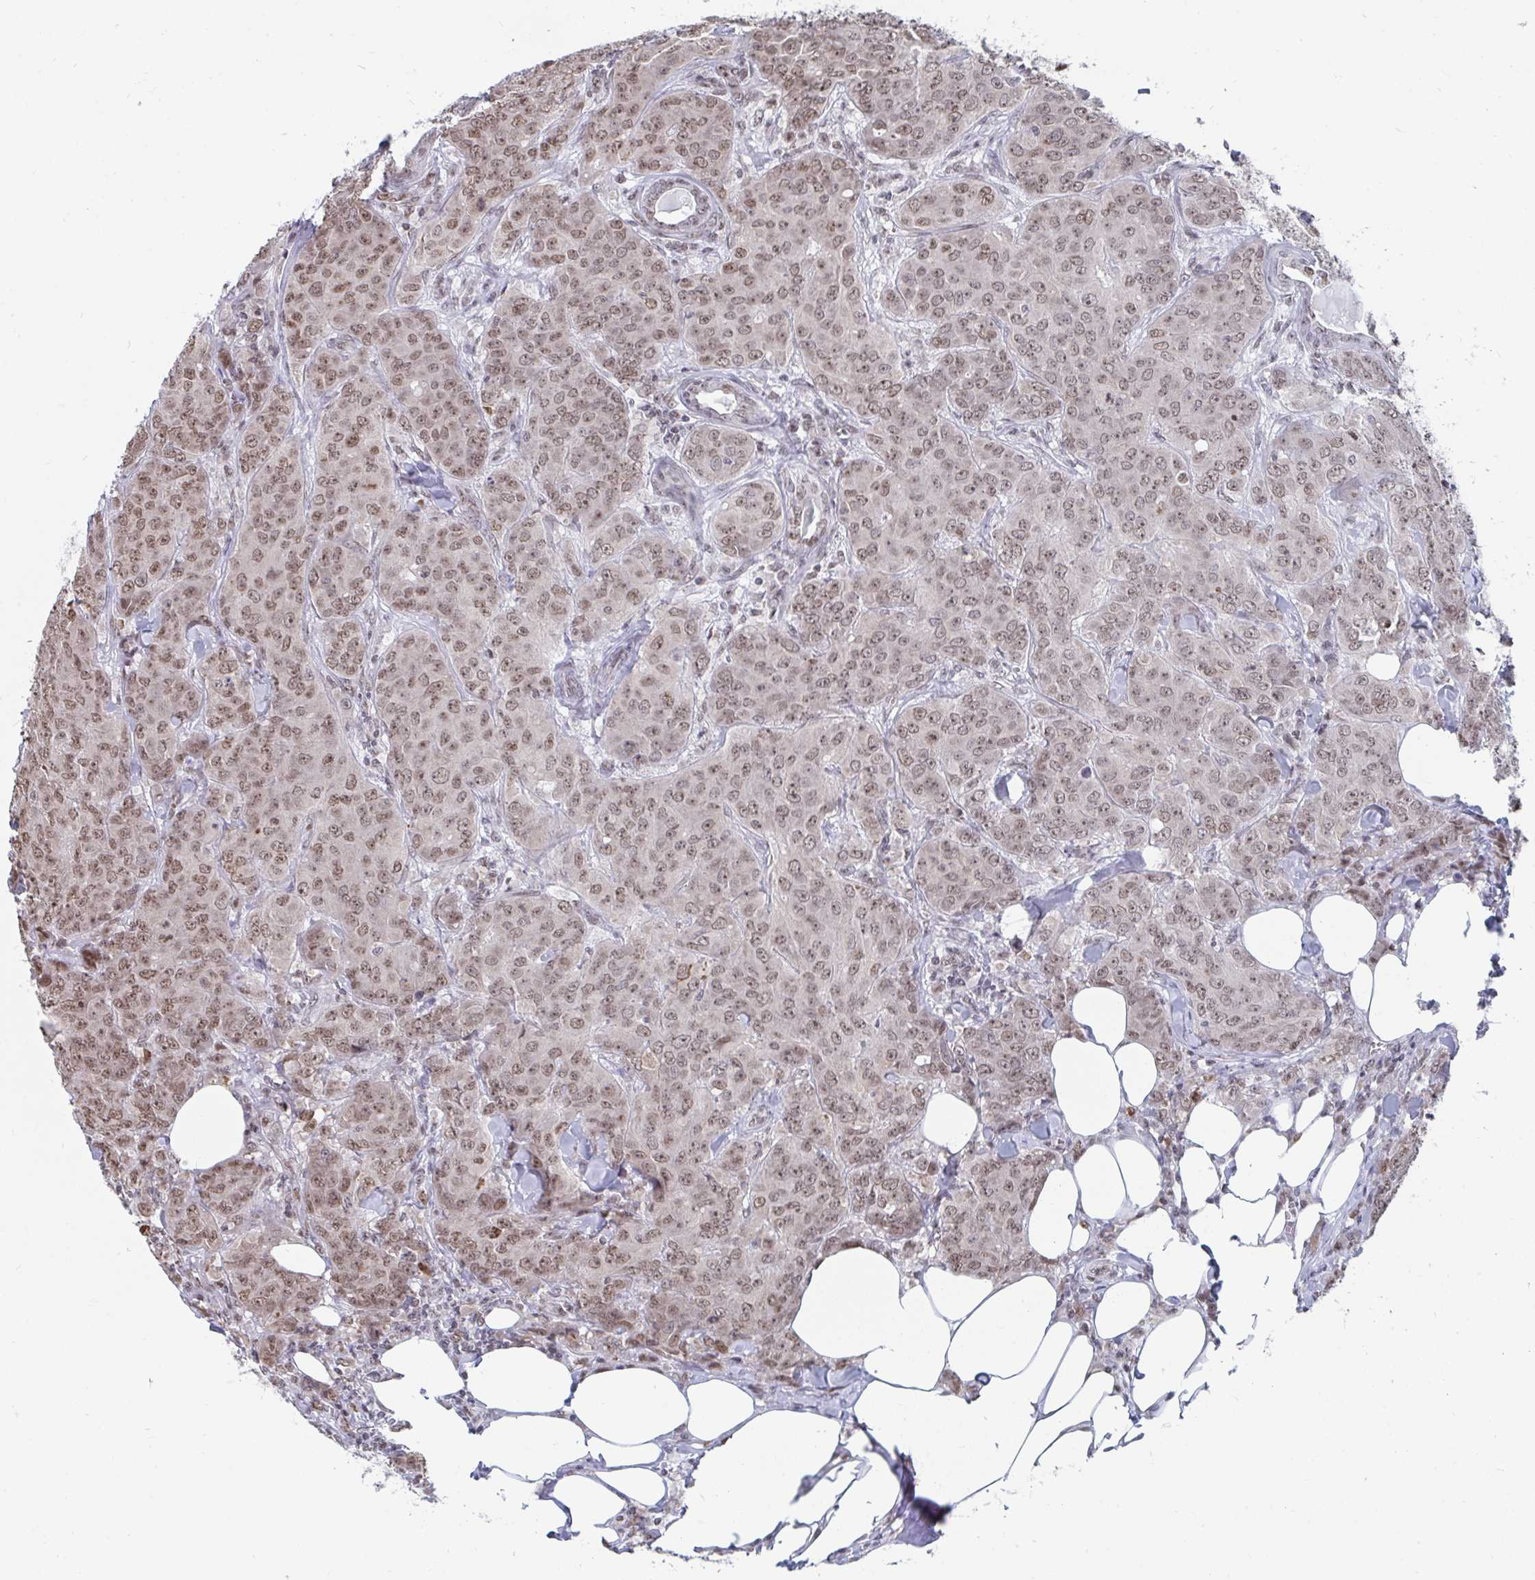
{"staining": {"intensity": "moderate", "quantity": ">75%", "location": "nuclear"}, "tissue": "breast cancer", "cell_type": "Tumor cells", "image_type": "cancer", "snomed": [{"axis": "morphology", "description": "Duct carcinoma"}, {"axis": "topography", "description": "Breast"}], "caption": "This micrograph exhibits breast cancer stained with immunohistochemistry (IHC) to label a protein in brown. The nuclear of tumor cells show moderate positivity for the protein. Nuclei are counter-stained blue.", "gene": "TRIP12", "patient": {"sex": "female", "age": 43}}